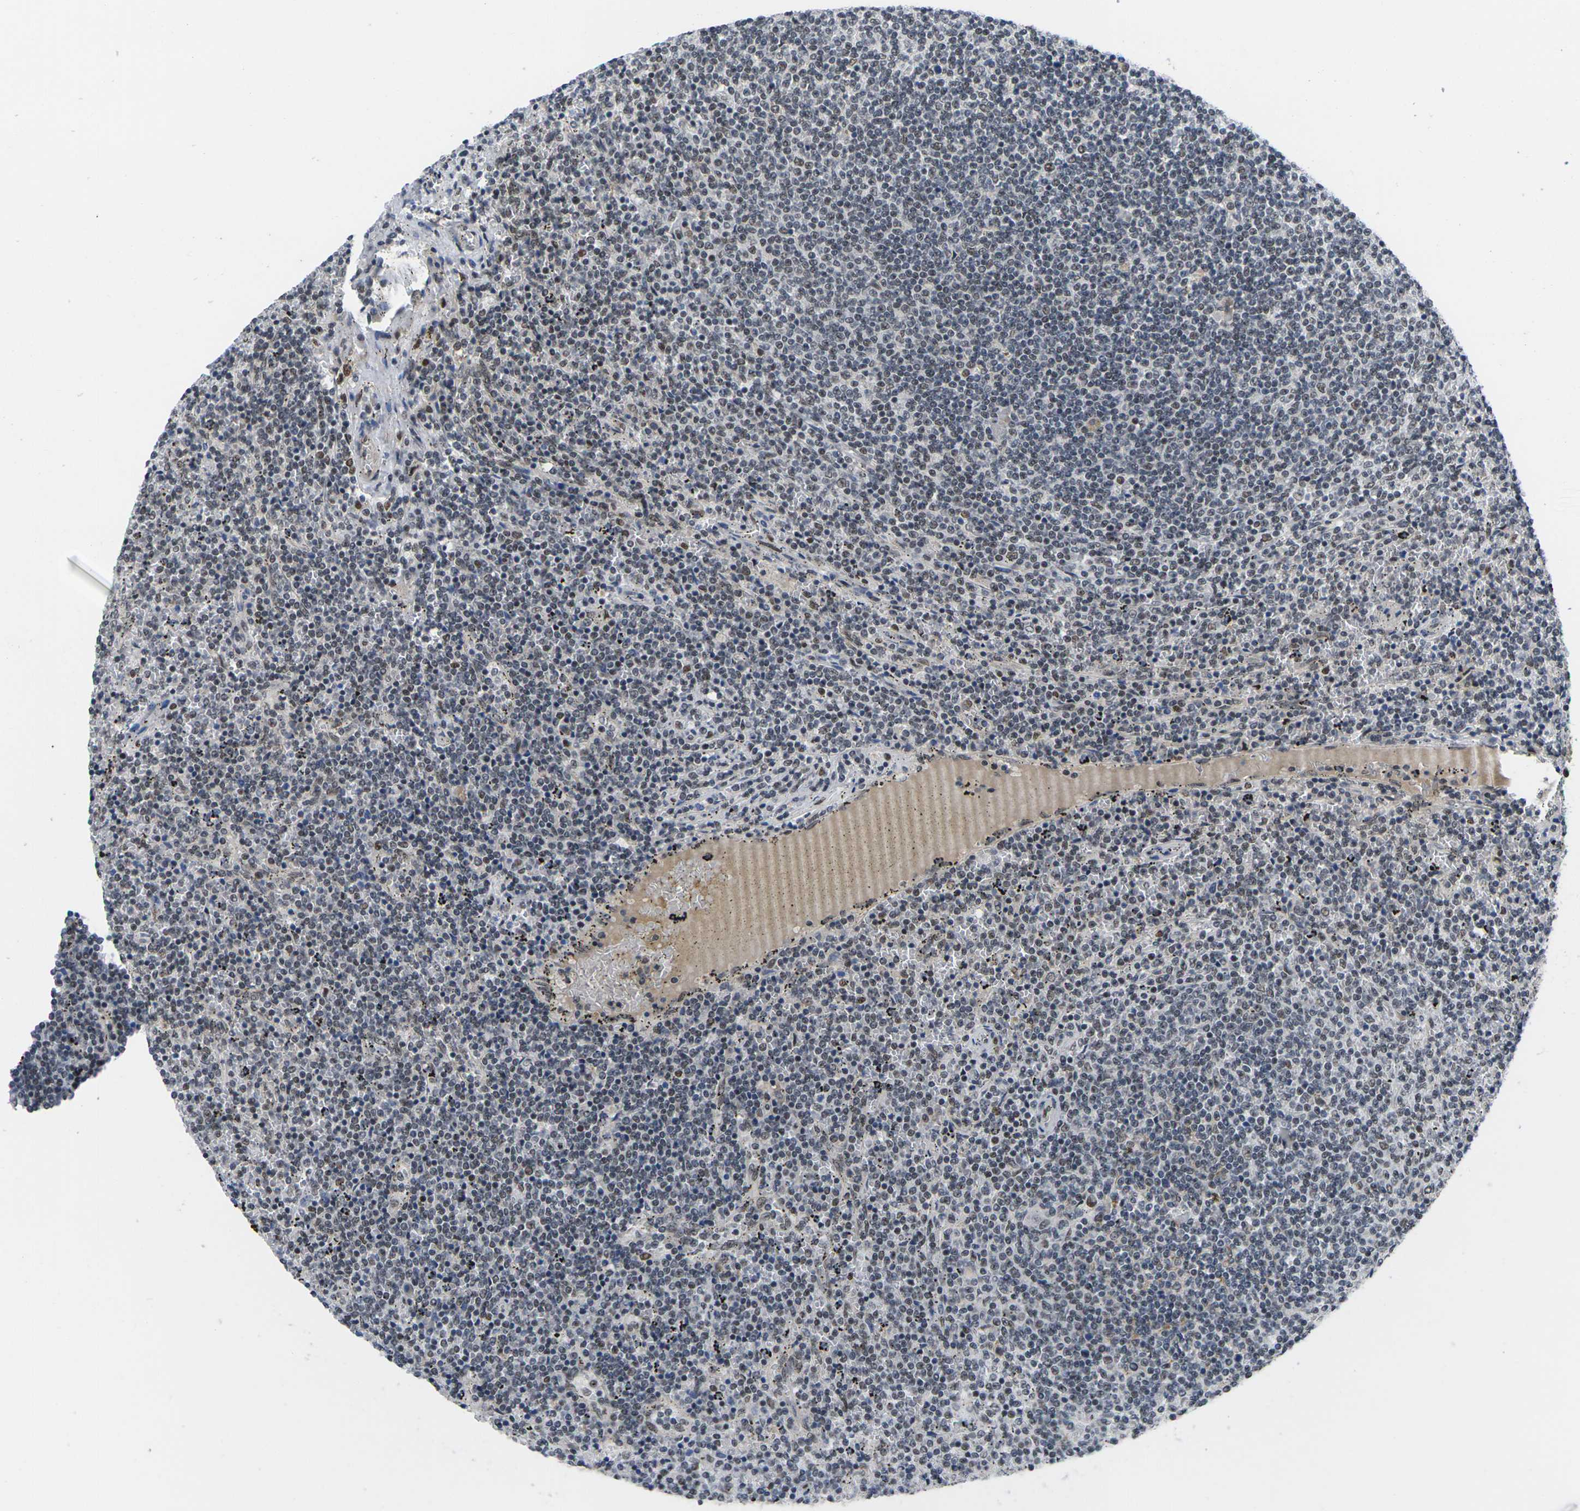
{"staining": {"intensity": "weak", "quantity": "25%-75%", "location": "nuclear"}, "tissue": "lymphoma", "cell_type": "Tumor cells", "image_type": "cancer", "snomed": [{"axis": "morphology", "description": "Malignant lymphoma, non-Hodgkin's type, Low grade"}, {"axis": "topography", "description": "Spleen"}], "caption": "Immunohistochemistry (IHC) of human malignant lymphoma, non-Hodgkin's type (low-grade) shows low levels of weak nuclear staining in approximately 25%-75% of tumor cells.", "gene": "RBM7", "patient": {"sex": "female", "age": 50}}